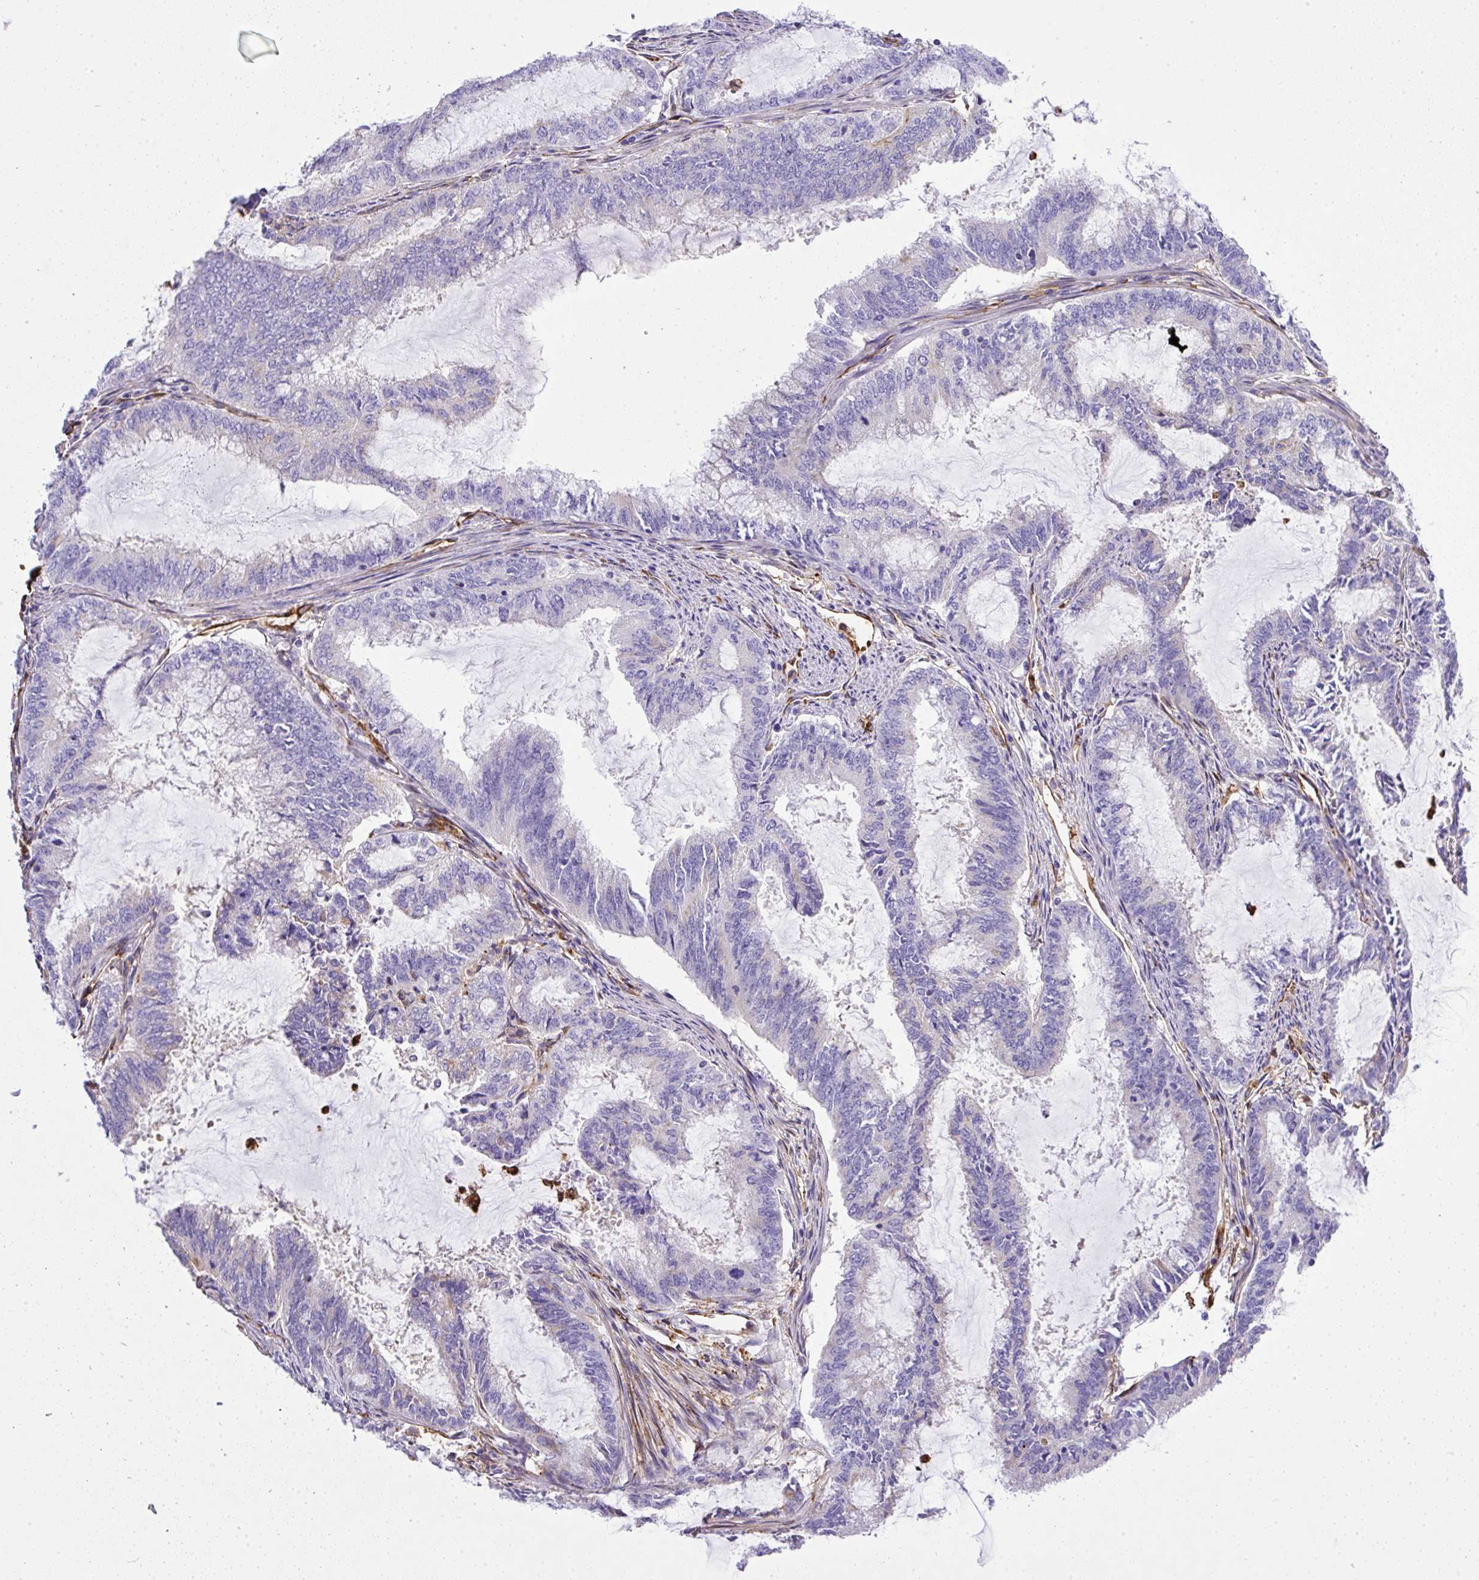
{"staining": {"intensity": "negative", "quantity": "none", "location": "none"}, "tissue": "endometrial cancer", "cell_type": "Tumor cells", "image_type": "cancer", "snomed": [{"axis": "morphology", "description": "Adenocarcinoma, NOS"}, {"axis": "topography", "description": "Endometrium"}], "caption": "The micrograph exhibits no significant positivity in tumor cells of endometrial adenocarcinoma. (Stains: DAB IHC with hematoxylin counter stain, Microscopy: brightfield microscopy at high magnification).", "gene": "MAGEB5", "patient": {"sex": "female", "age": 51}}